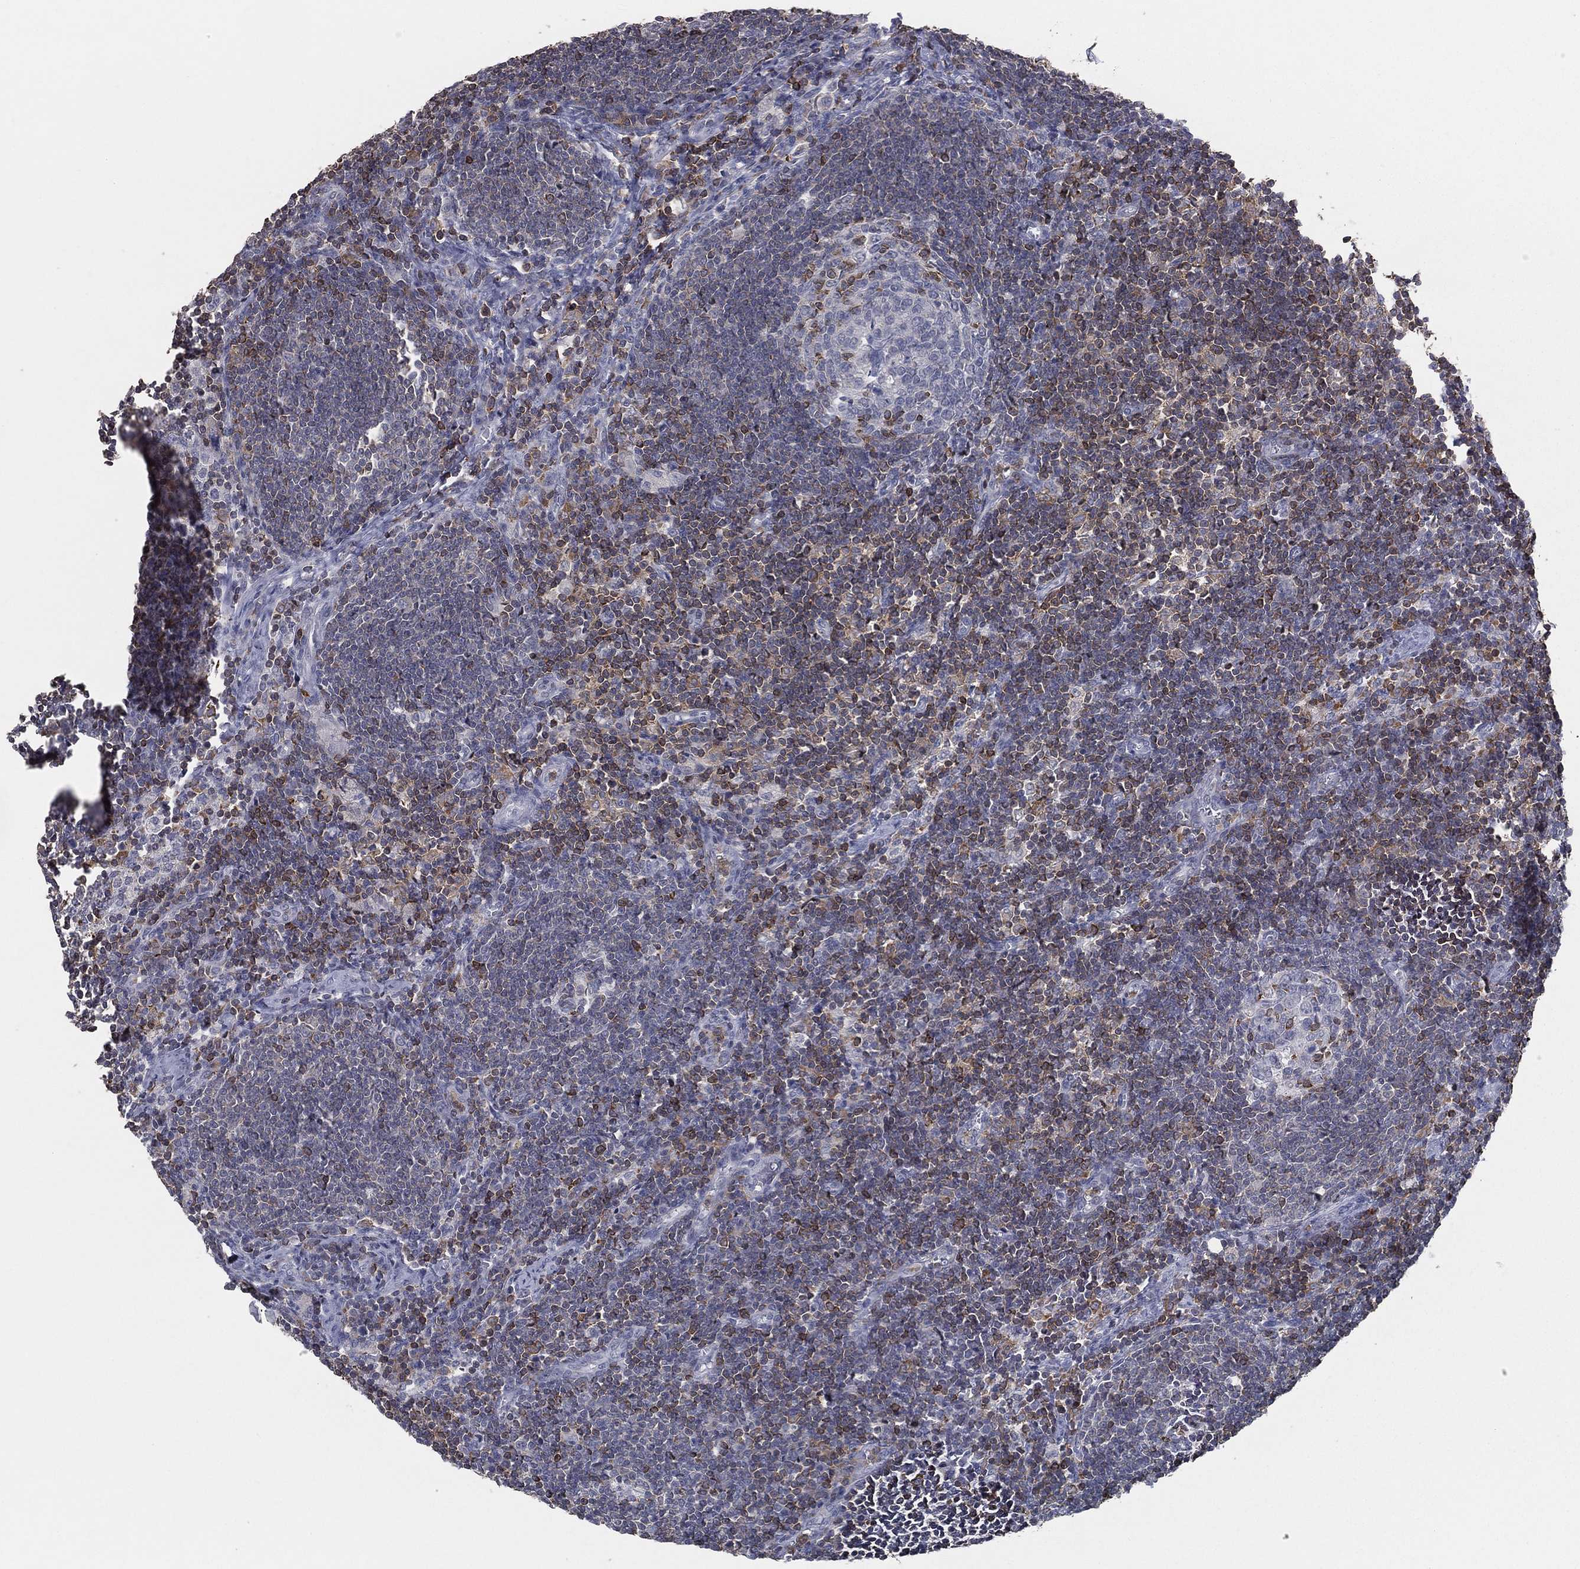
{"staining": {"intensity": "moderate", "quantity": "<25%", "location": "cytoplasmic/membranous"}, "tissue": "lymph node", "cell_type": "Germinal center cells", "image_type": "normal", "snomed": [{"axis": "morphology", "description": "Normal tissue, NOS"}, {"axis": "morphology", "description": "Adenocarcinoma, NOS"}, {"axis": "topography", "description": "Lymph node"}, {"axis": "topography", "description": "Pancreas"}], "caption": "Benign lymph node reveals moderate cytoplasmic/membranous staining in about <25% of germinal center cells, visualized by immunohistochemistry. The staining was performed using DAB (3,3'-diaminobenzidine) to visualize the protein expression in brown, while the nuclei were stained in blue with hematoxylin (Magnification: 20x).", "gene": "PSTPIP1", "patient": {"sex": "female", "age": 58}}